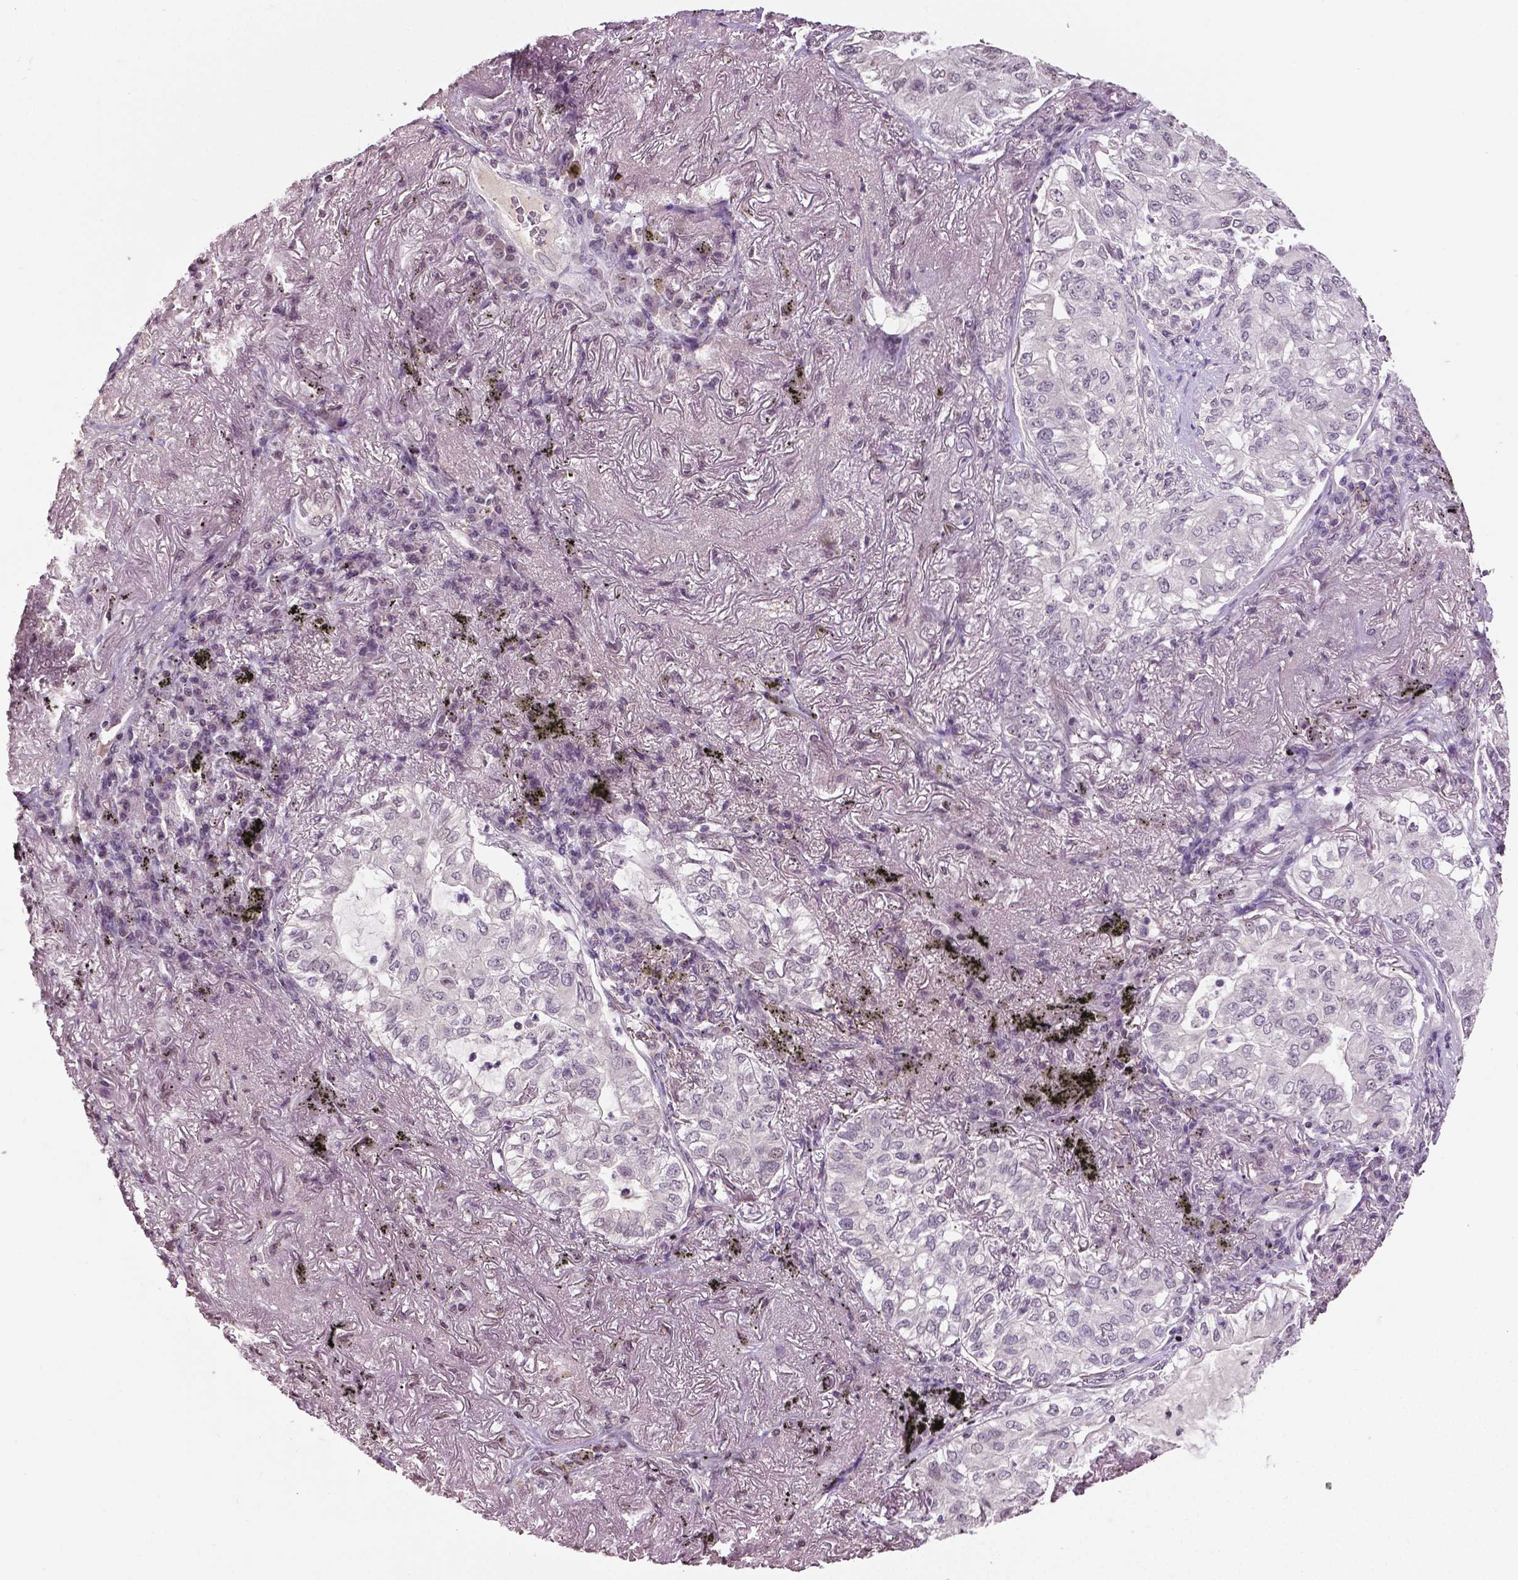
{"staining": {"intensity": "negative", "quantity": "none", "location": "none"}, "tissue": "lung cancer", "cell_type": "Tumor cells", "image_type": "cancer", "snomed": [{"axis": "morphology", "description": "Adenocarcinoma, NOS"}, {"axis": "topography", "description": "Lung"}], "caption": "DAB (3,3'-diaminobenzidine) immunohistochemical staining of lung adenocarcinoma shows no significant staining in tumor cells.", "gene": "DLX5", "patient": {"sex": "female", "age": 73}}